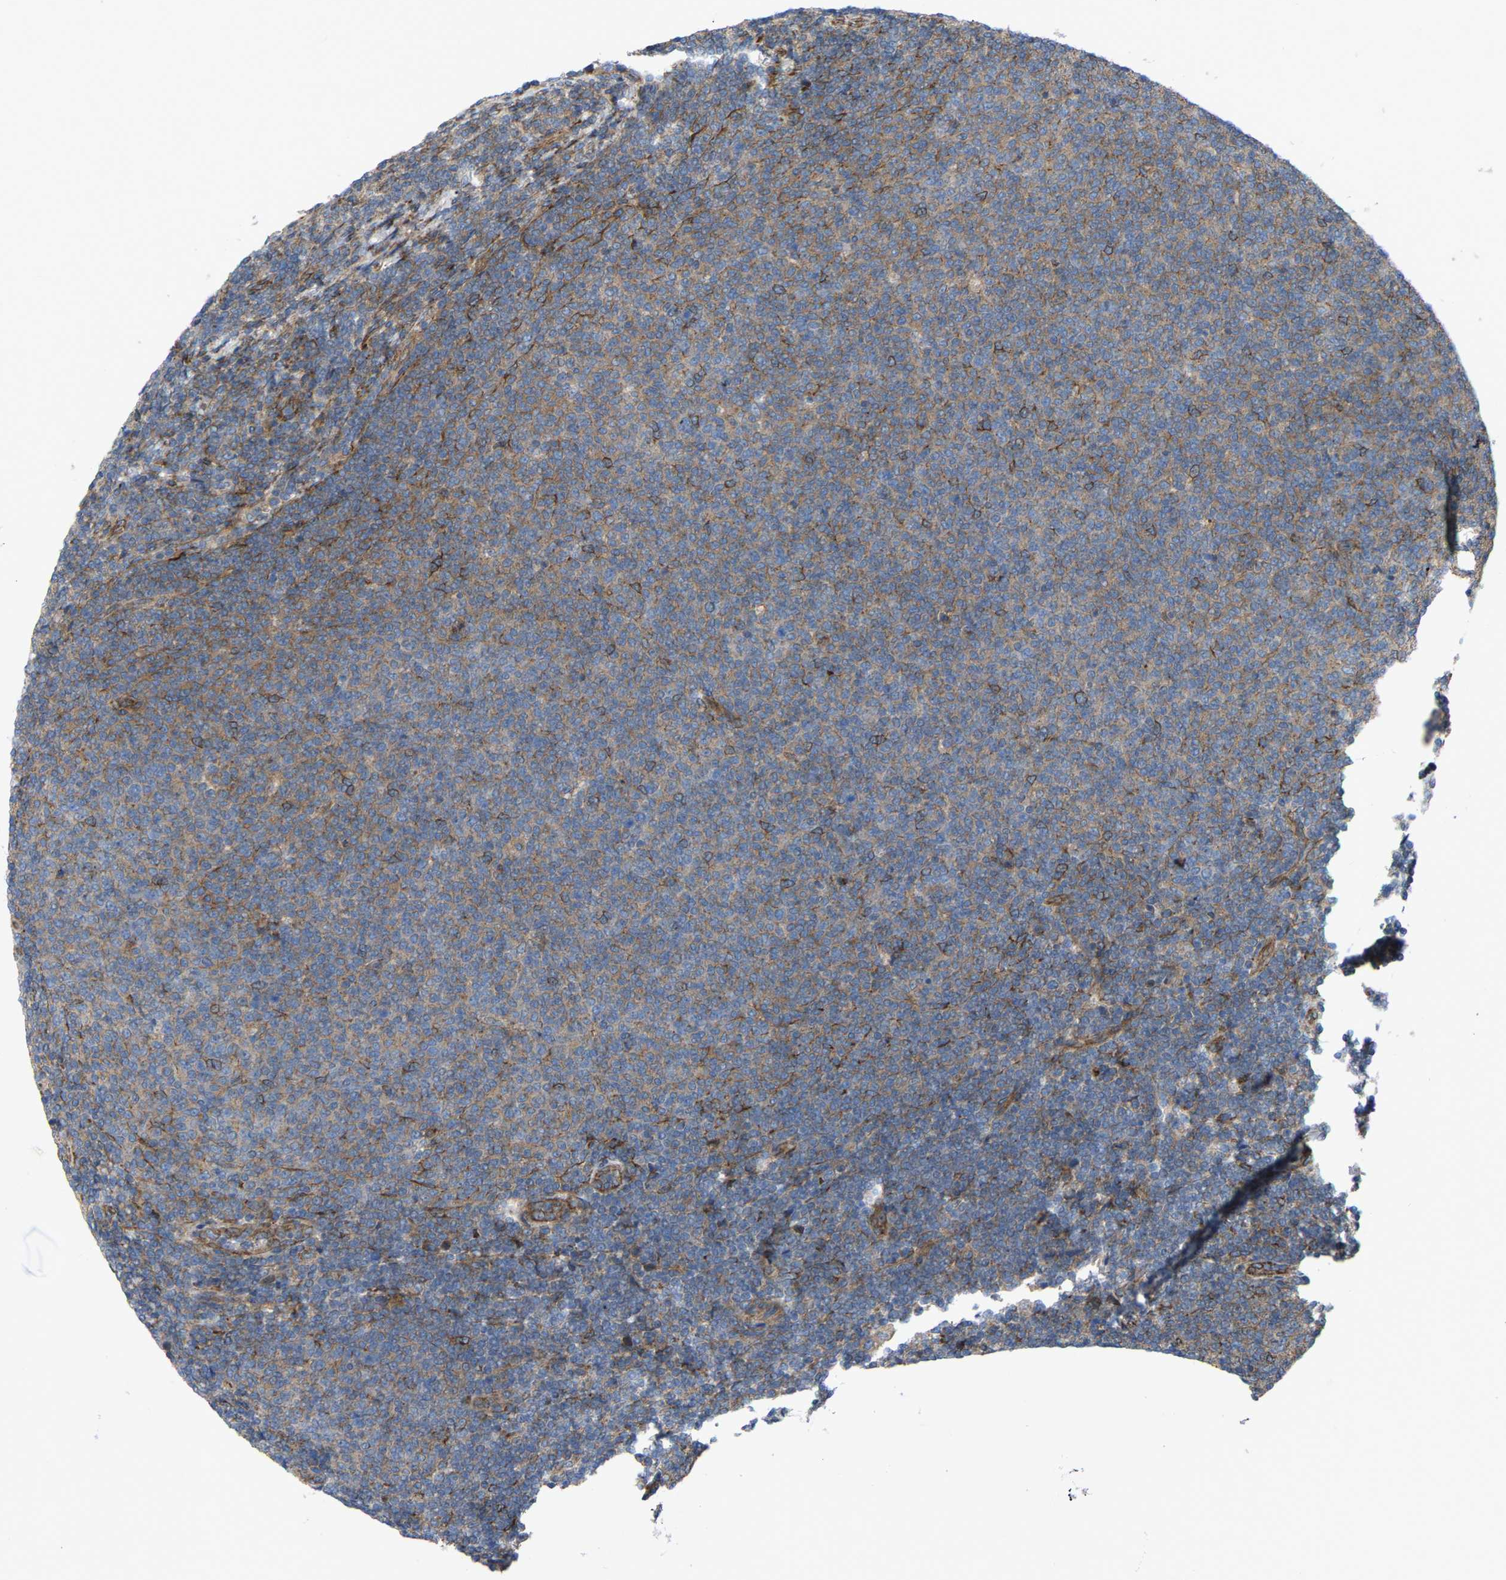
{"staining": {"intensity": "moderate", "quantity": ">75%", "location": "cytoplasmic/membranous"}, "tissue": "lymphoma", "cell_type": "Tumor cells", "image_type": "cancer", "snomed": [{"axis": "morphology", "description": "Malignant lymphoma, non-Hodgkin's type, Low grade"}, {"axis": "topography", "description": "Lymph node"}], "caption": "Immunohistochemical staining of human malignant lymphoma, non-Hodgkin's type (low-grade) shows medium levels of moderate cytoplasmic/membranous expression in about >75% of tumor cells. (brown staining indicates protein expression, while blue staining denotes nuclei).", "gene": "TOR1B", "patient": {"sex": "male", "age": 66}}